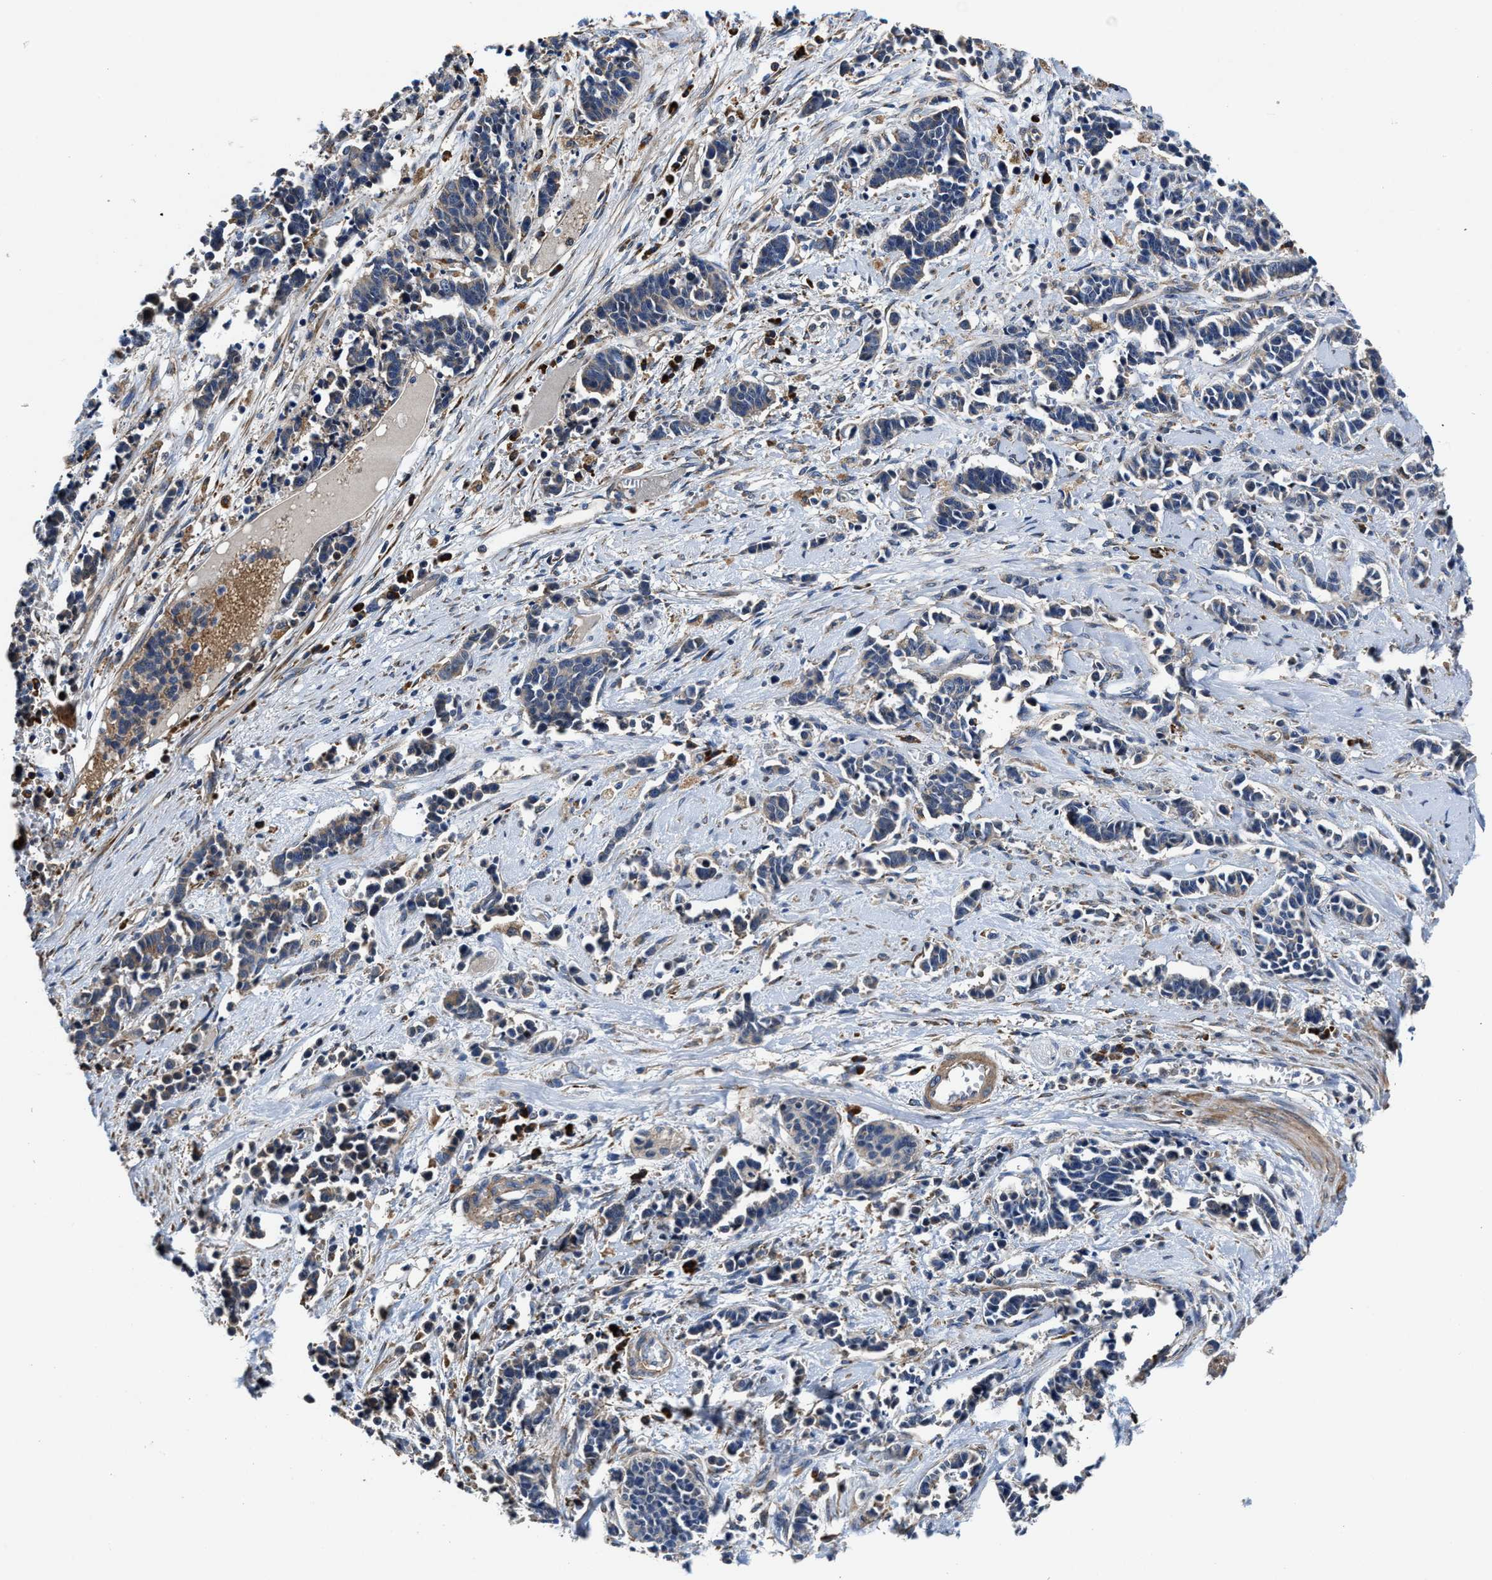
{"staining": {"intensity": "negative", "quantity": "none", "location": "none"}, "tissue": "cervical cancer", "cell_type": "Tumor cells", "image_type": "cancer", "snomed": [{"axis": "morphology", "description": "Squamous cell carcinoma, NOS"}, {"axis": "topography", "description": "Cervix"}], "caption": "This micrograph is of squamous cell carcinoma (cervical) stained with immunohistochemistry (IHC) to label a protein in brown with the nuclei are counter-stained blue. There is no positivity in tumor cells. (DAB immunohistochemistry (IHC) visualized using brightfield microscopy, high magnification).", "gene": "SLC12A2", "patient": {"sex": "female", "age": 35}}